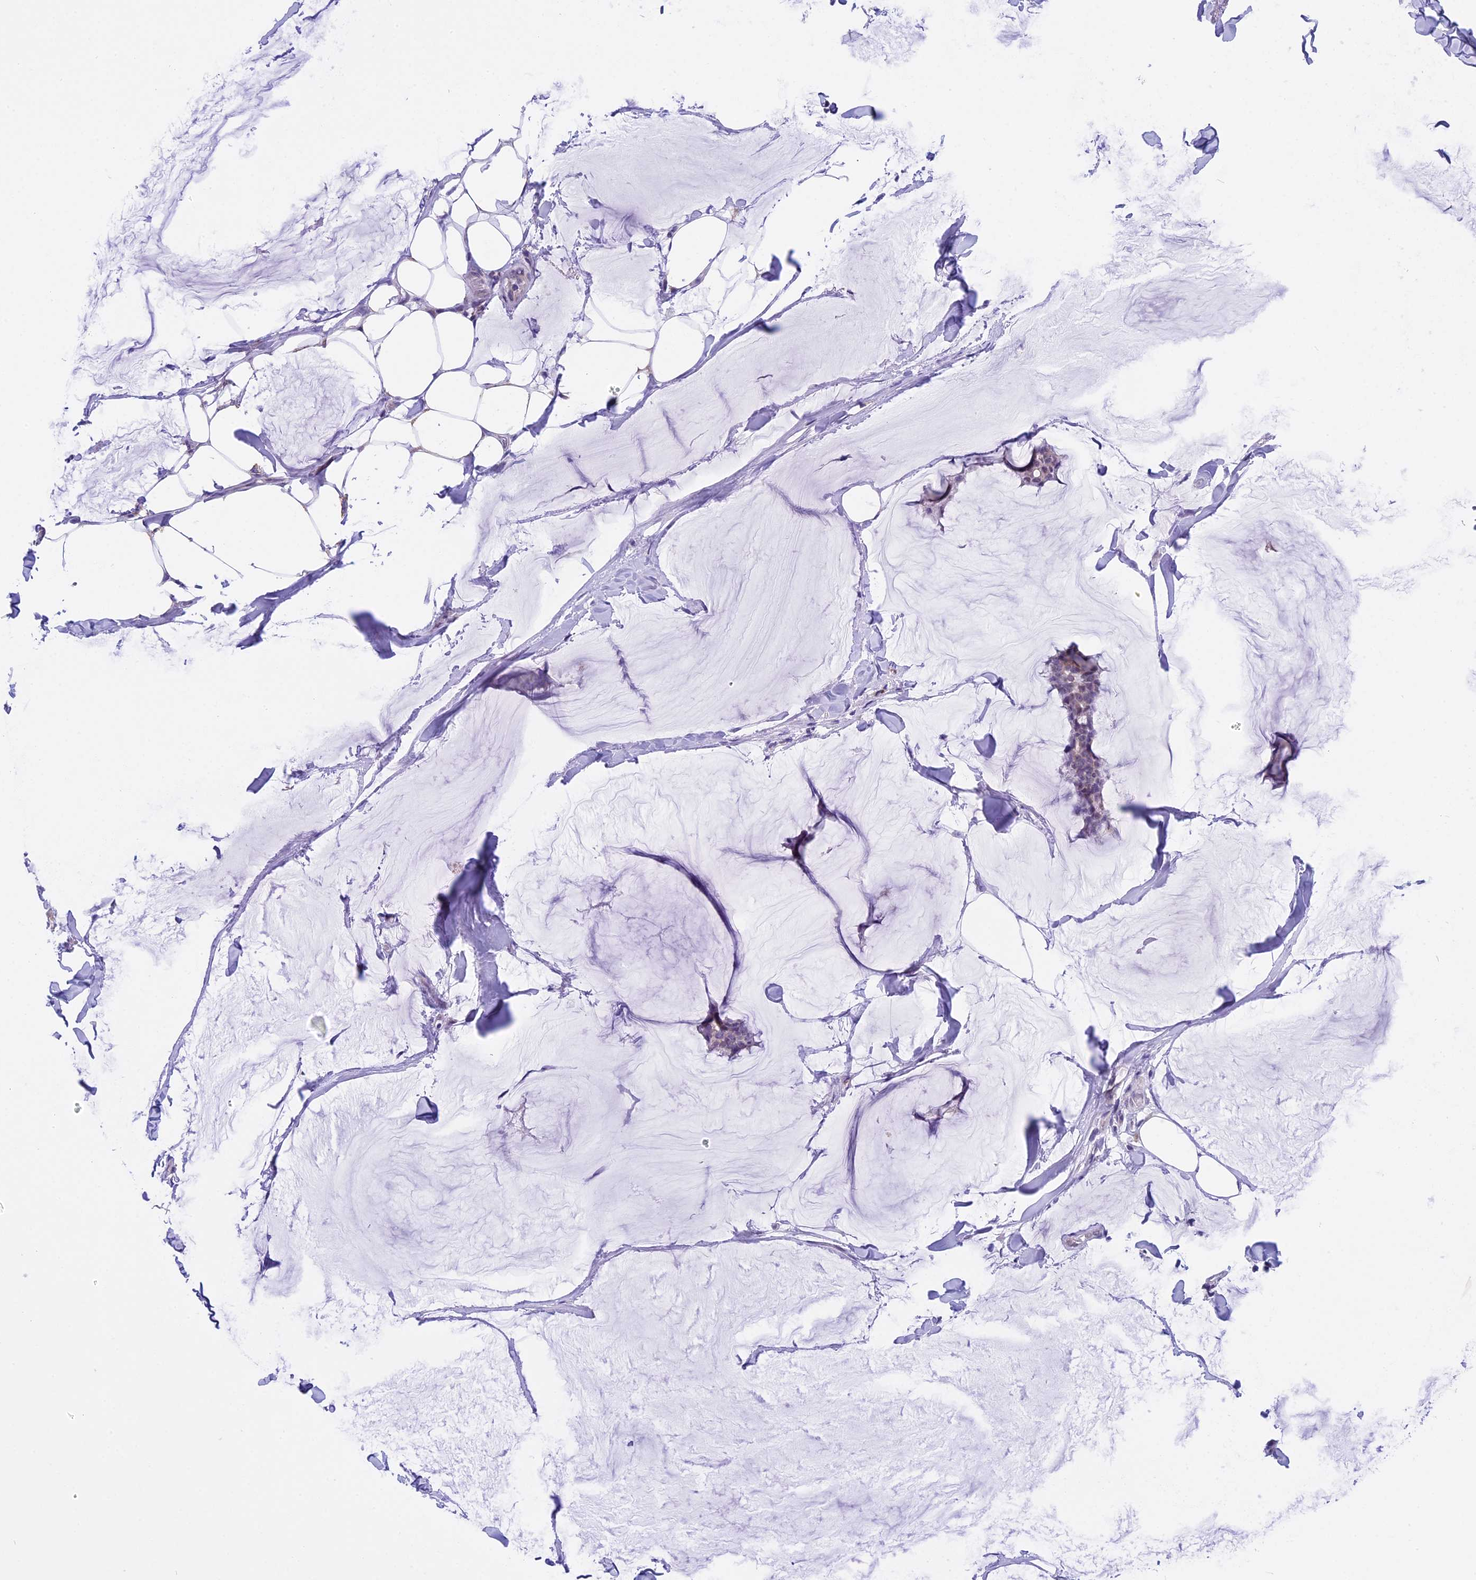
{"staining": {"intensity": "weak", "quantity": "<25%", "location": "nuclear"}, "tissue": "breast cancer", "cell_type": "Tumor cells", "image_type": "cancer", "snomed": [{"axis": "morphology", "description": "Duct carcinoma"}, {"axis": "topography", "description": "Breast"}], "caption": "Histopathology image shows no protein positivity in tumor cells of breast cancer tissue.", "gene": "ZNF317", "patient": {"sex": "female", "age": 93}}